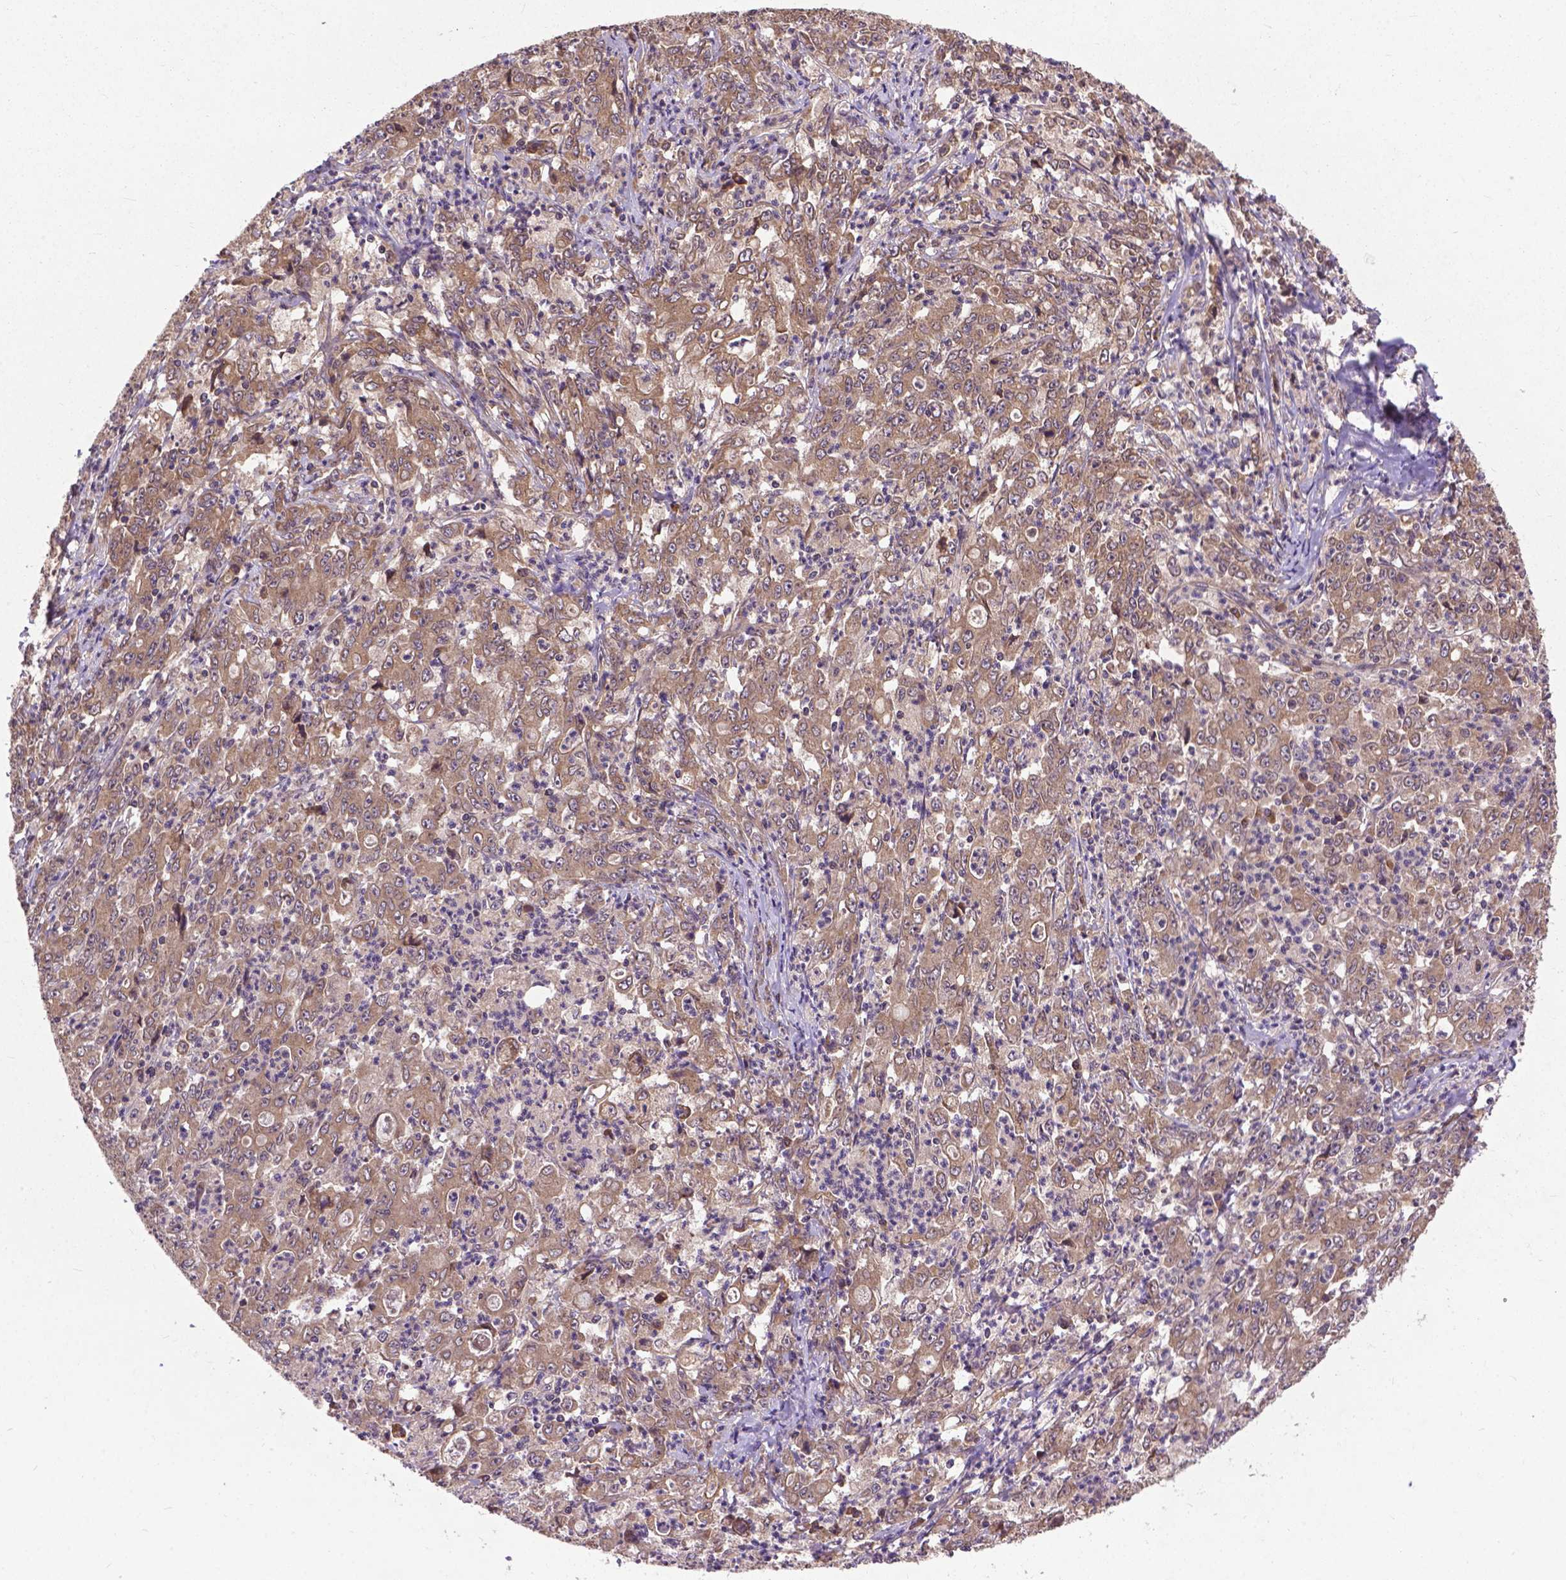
{"staining": {"intensity": "moderate", "quantity": ">75%", "location": "cytoplasmic/membranous"}, "tissue": "stomach cancer", "cell_type": "Tumor cells", "image_type": "cancer", "snomed": [{"axis": "morphology", "description": "Adenocarcinoma, NOS"}, {"axis": "topography", "description": "Stomach, lower"}], "caption": "Immunohistochemical staining of stomach cancer (adenocarcinoma) shows medium levels of moderate cytoplasmic/membranous staining in about >75% of tumor cells.", "gene": "ZNF616", "patient": {"sex": "female", "age": 71}}